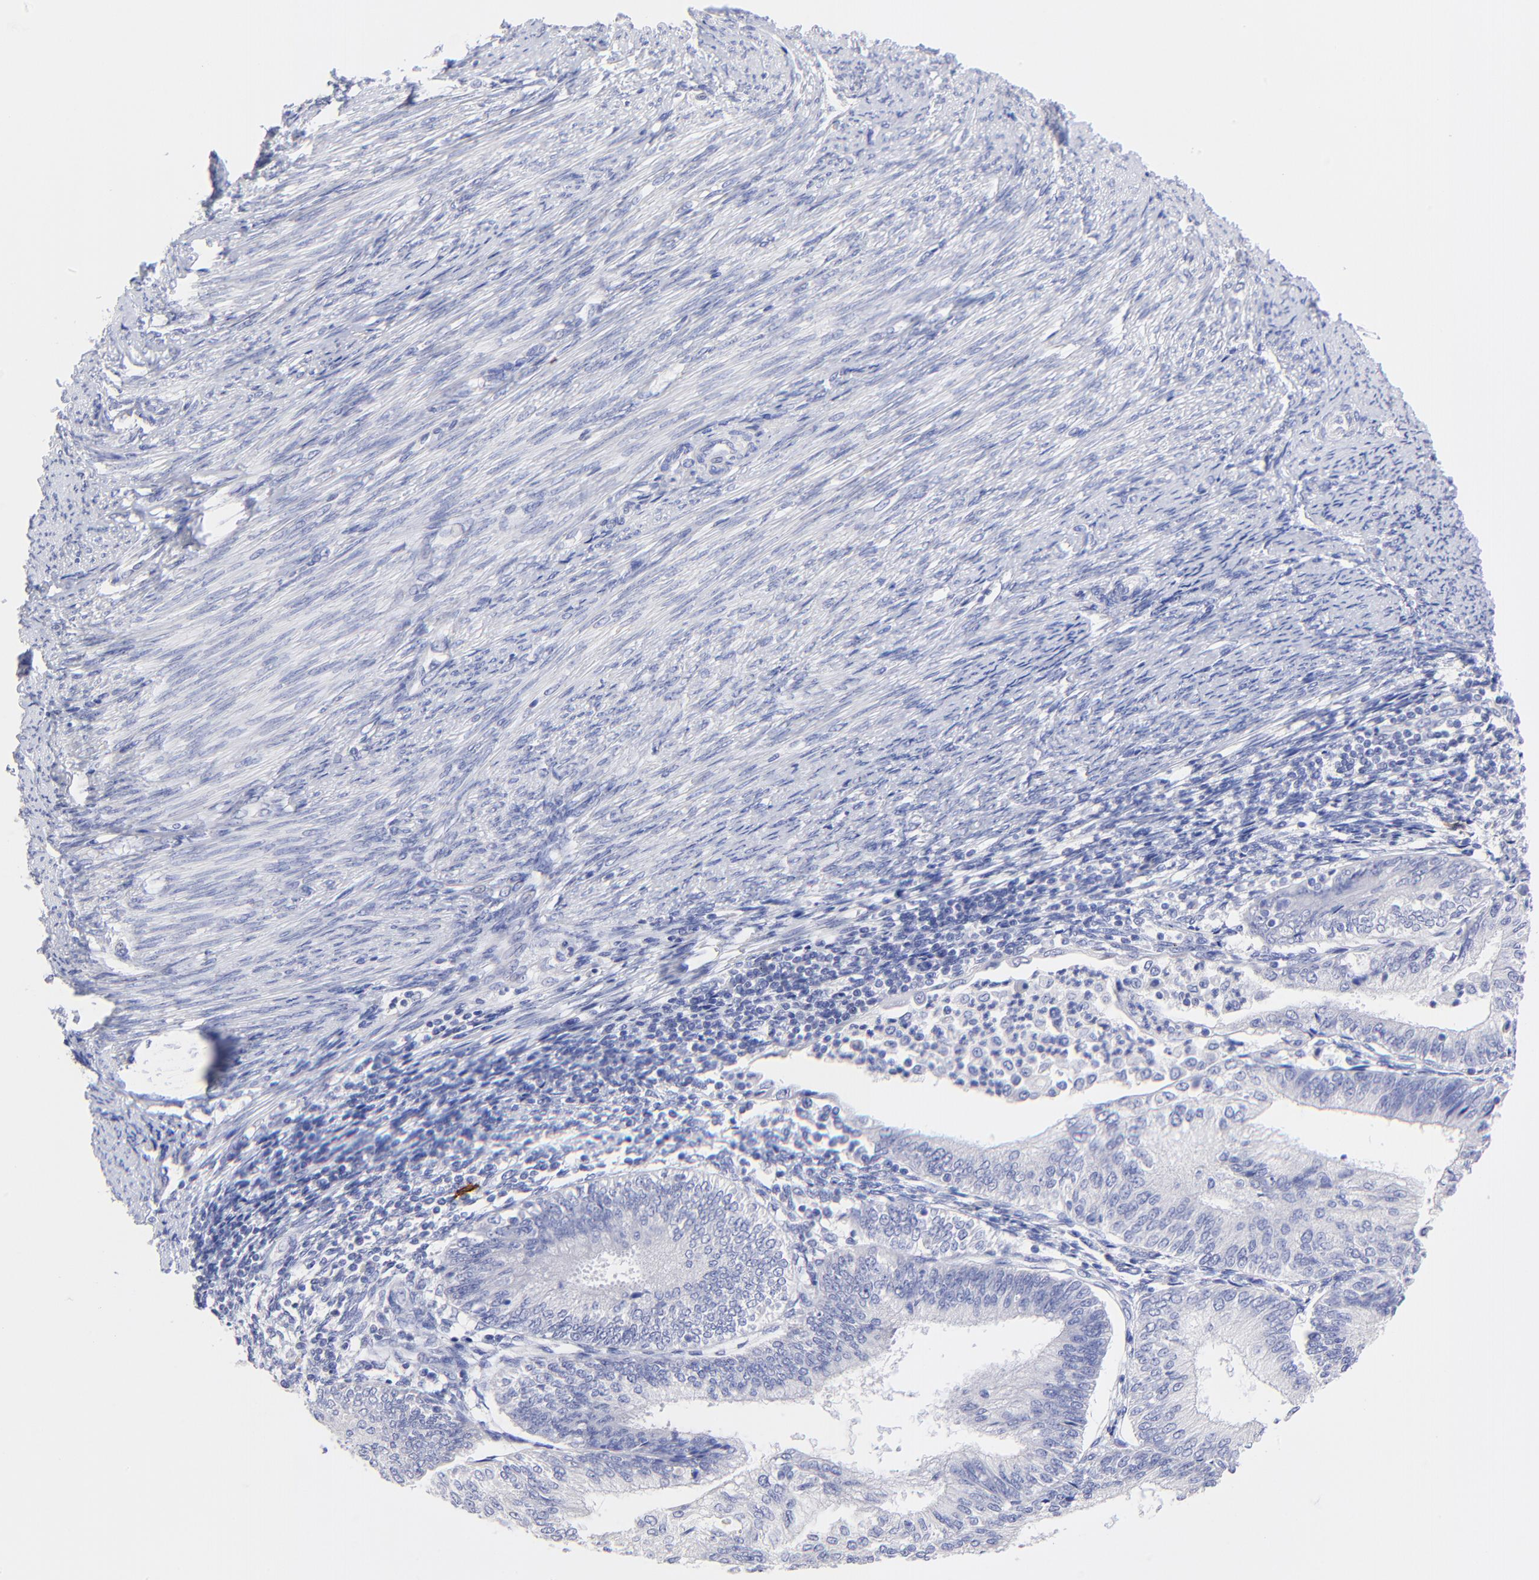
{"staining": {"intensity": "negative", "quantity": "none", "location": "none"}, "tissue": "endometrial cancer", "cell_type": "Tumor cells", "image_type": "cancer", "snomed": [{"axis": "morphology", "description": "Adenocarcinoma, NOS"}, {"axis": "topography", "description": "Endometrium"}], "caption": "Photomicrograph shows no protein expression in tumor cells of endometrial adenocarcinoma tissue.", "gene": "RAB3A", "patient": {"sex": "female", "age": 55}}